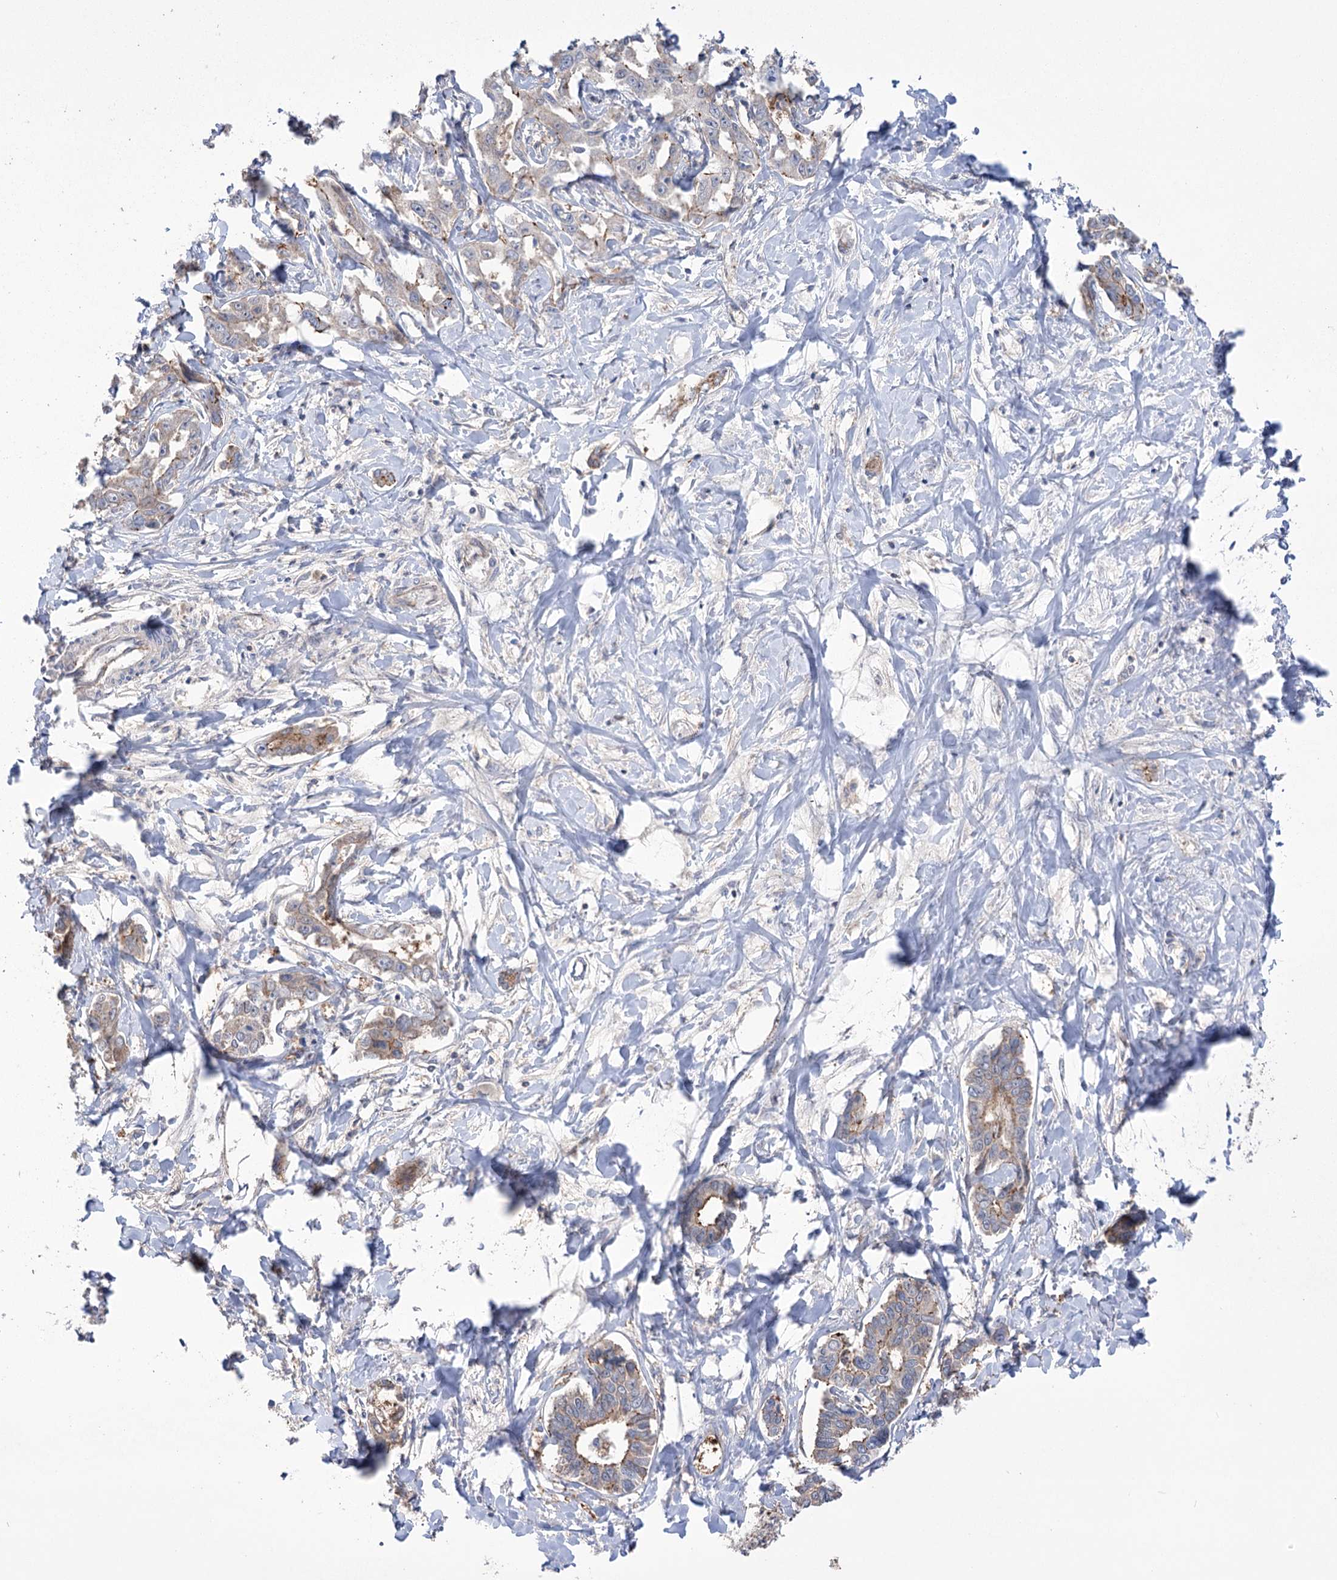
{"staining": {"intensity": "weak", "quantity": "25%-75%", "location": "cytoplasmic/membranous"}, "tissue": "liver cancer", "cell_type": "Tumor cells", "image_type": "cancer", "snomed": [{"axis": "morphology", "description": "Cholangiocarcinoma"}, {"axis": "topography", "description": "Liver"}], "caption": "Brown immunohistochemical staining in human liver cholangiocarcinoma displays weak cytoplasmic/membranous staining in about 25%-75% of tumor cells.", "gene": "TRIM71", "patient": {"sex": "male", "age": 59}}